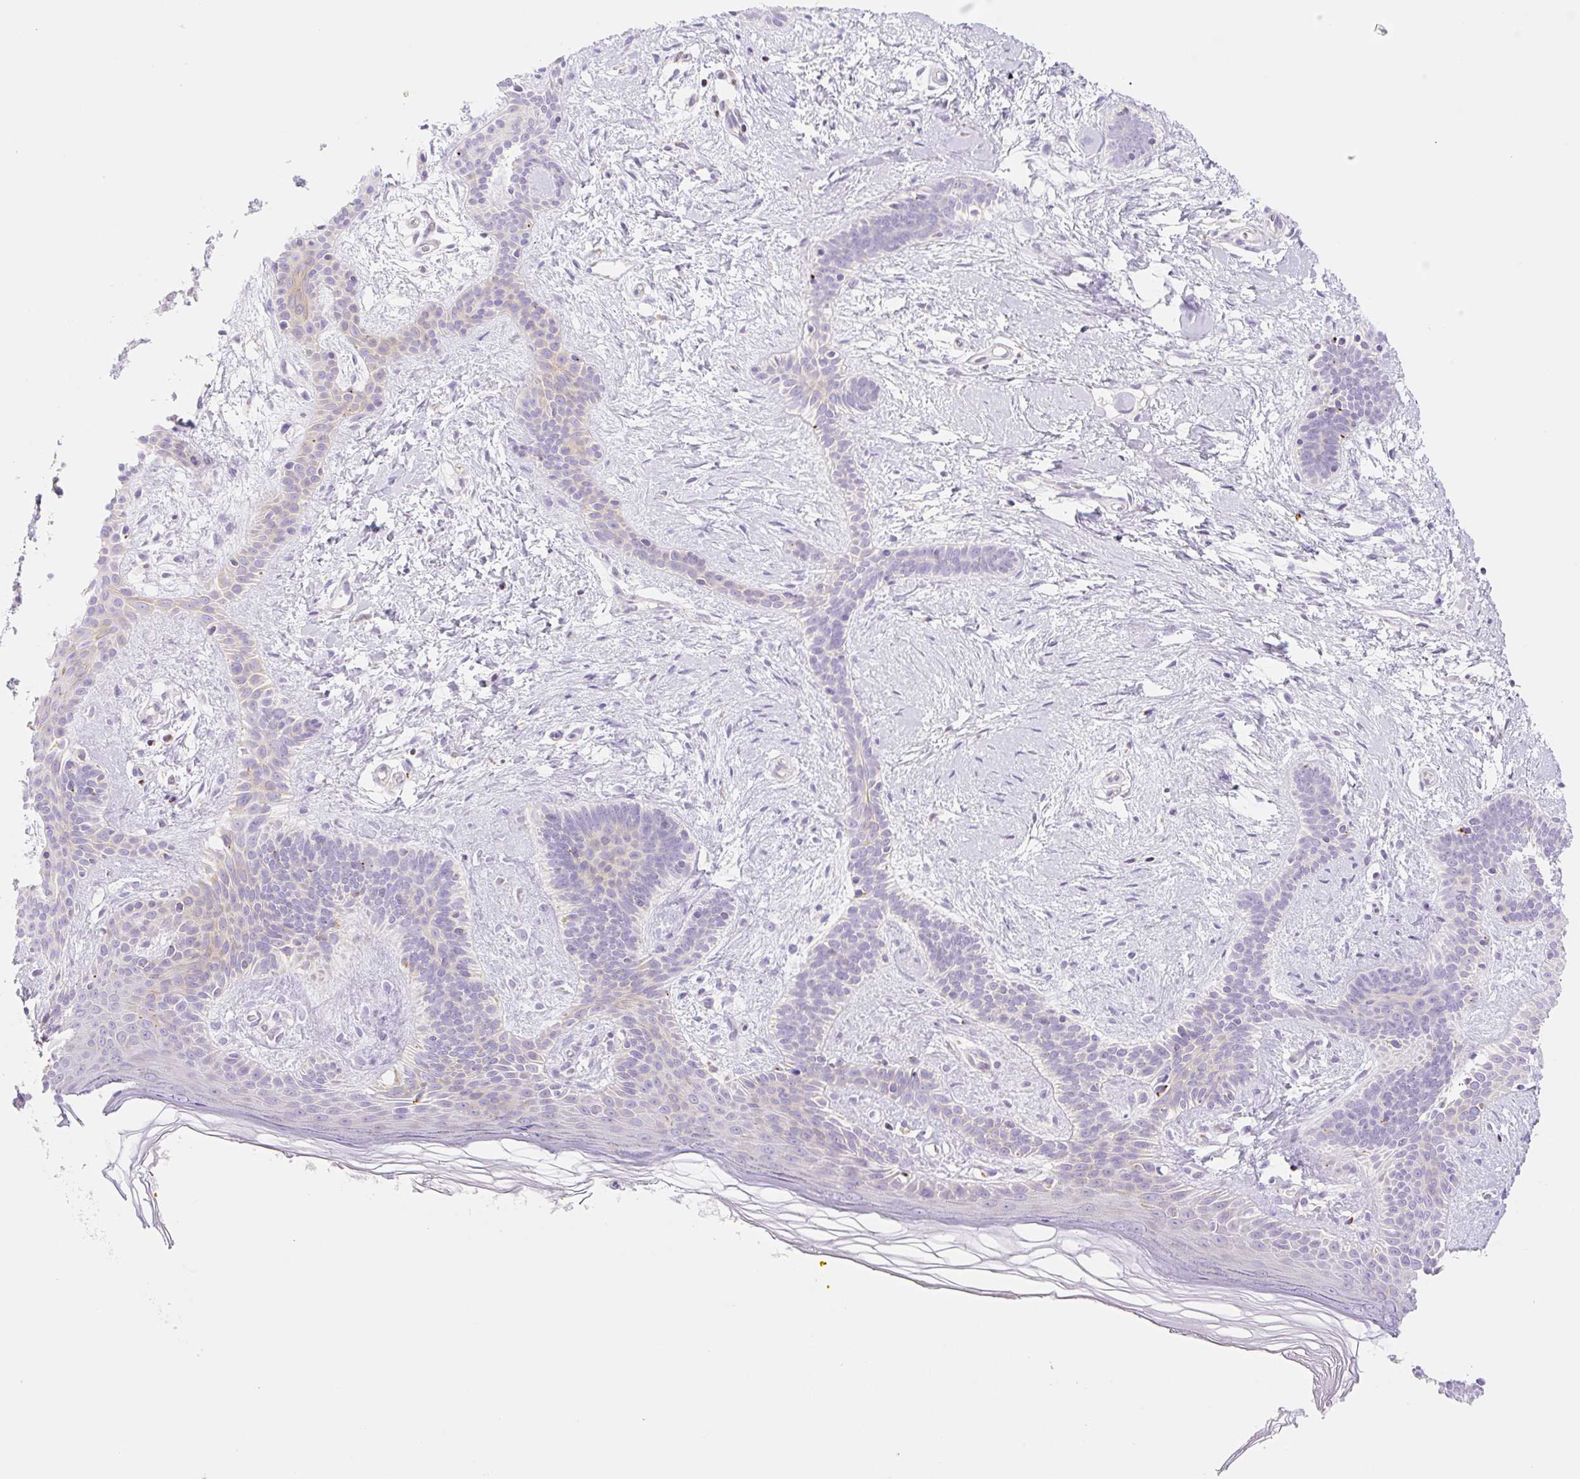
{"staining": {"intensity": "negative", "quantity": "none", "location": "none"}, "tissue": "skin cancer", "cell_type": "Tumor cells", "image_type": "cancer", "snomed": [{"axis": "morphology", "description": "Basal cell carcinoma"}, {"axis": "topography", "description": "Skin"}], "caption": "Tumor cells show no significant protein positivity in skin cancer (basal cell carcinoma).", "gene": "FOCAD", "patient": {"sex": "male", "age": 78}}